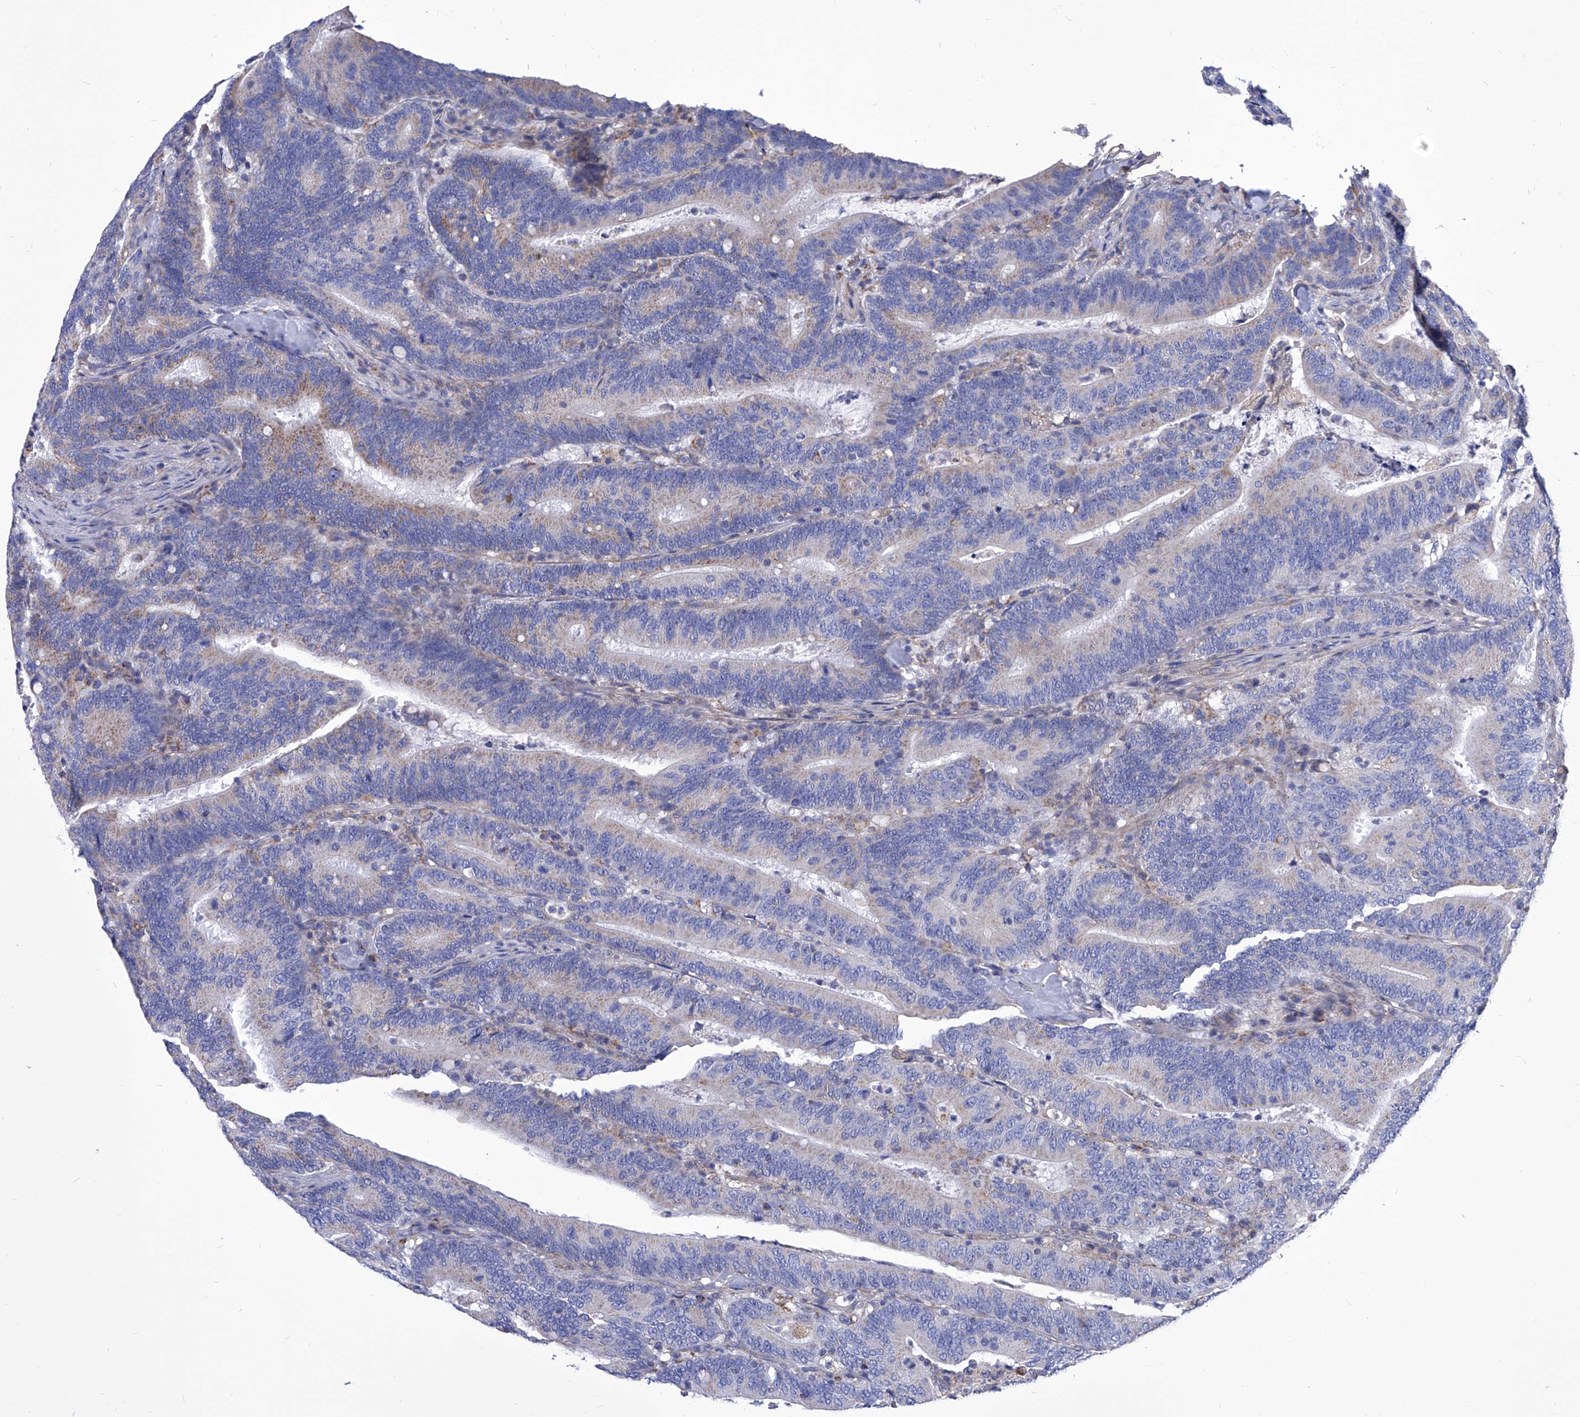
{"staining": {"intensity": "weak", "quantity": "<25%", "location": "cytoplasmic/membranous"}, "tissue": "colorectal cancer", "cell_type": "Tumor cells", "image_type": "cancer", "snomed": [{"axis": "morphology", "description": "Adenocarcinoma, NOS"}, {"axis": "topography", "description": "Colon"}], "caption": "The micrograph reveals no significant staining in tumor cells of colorectal cancer.", "gene": "HRNR", "patient": {"sex": "female", "age": 66}}